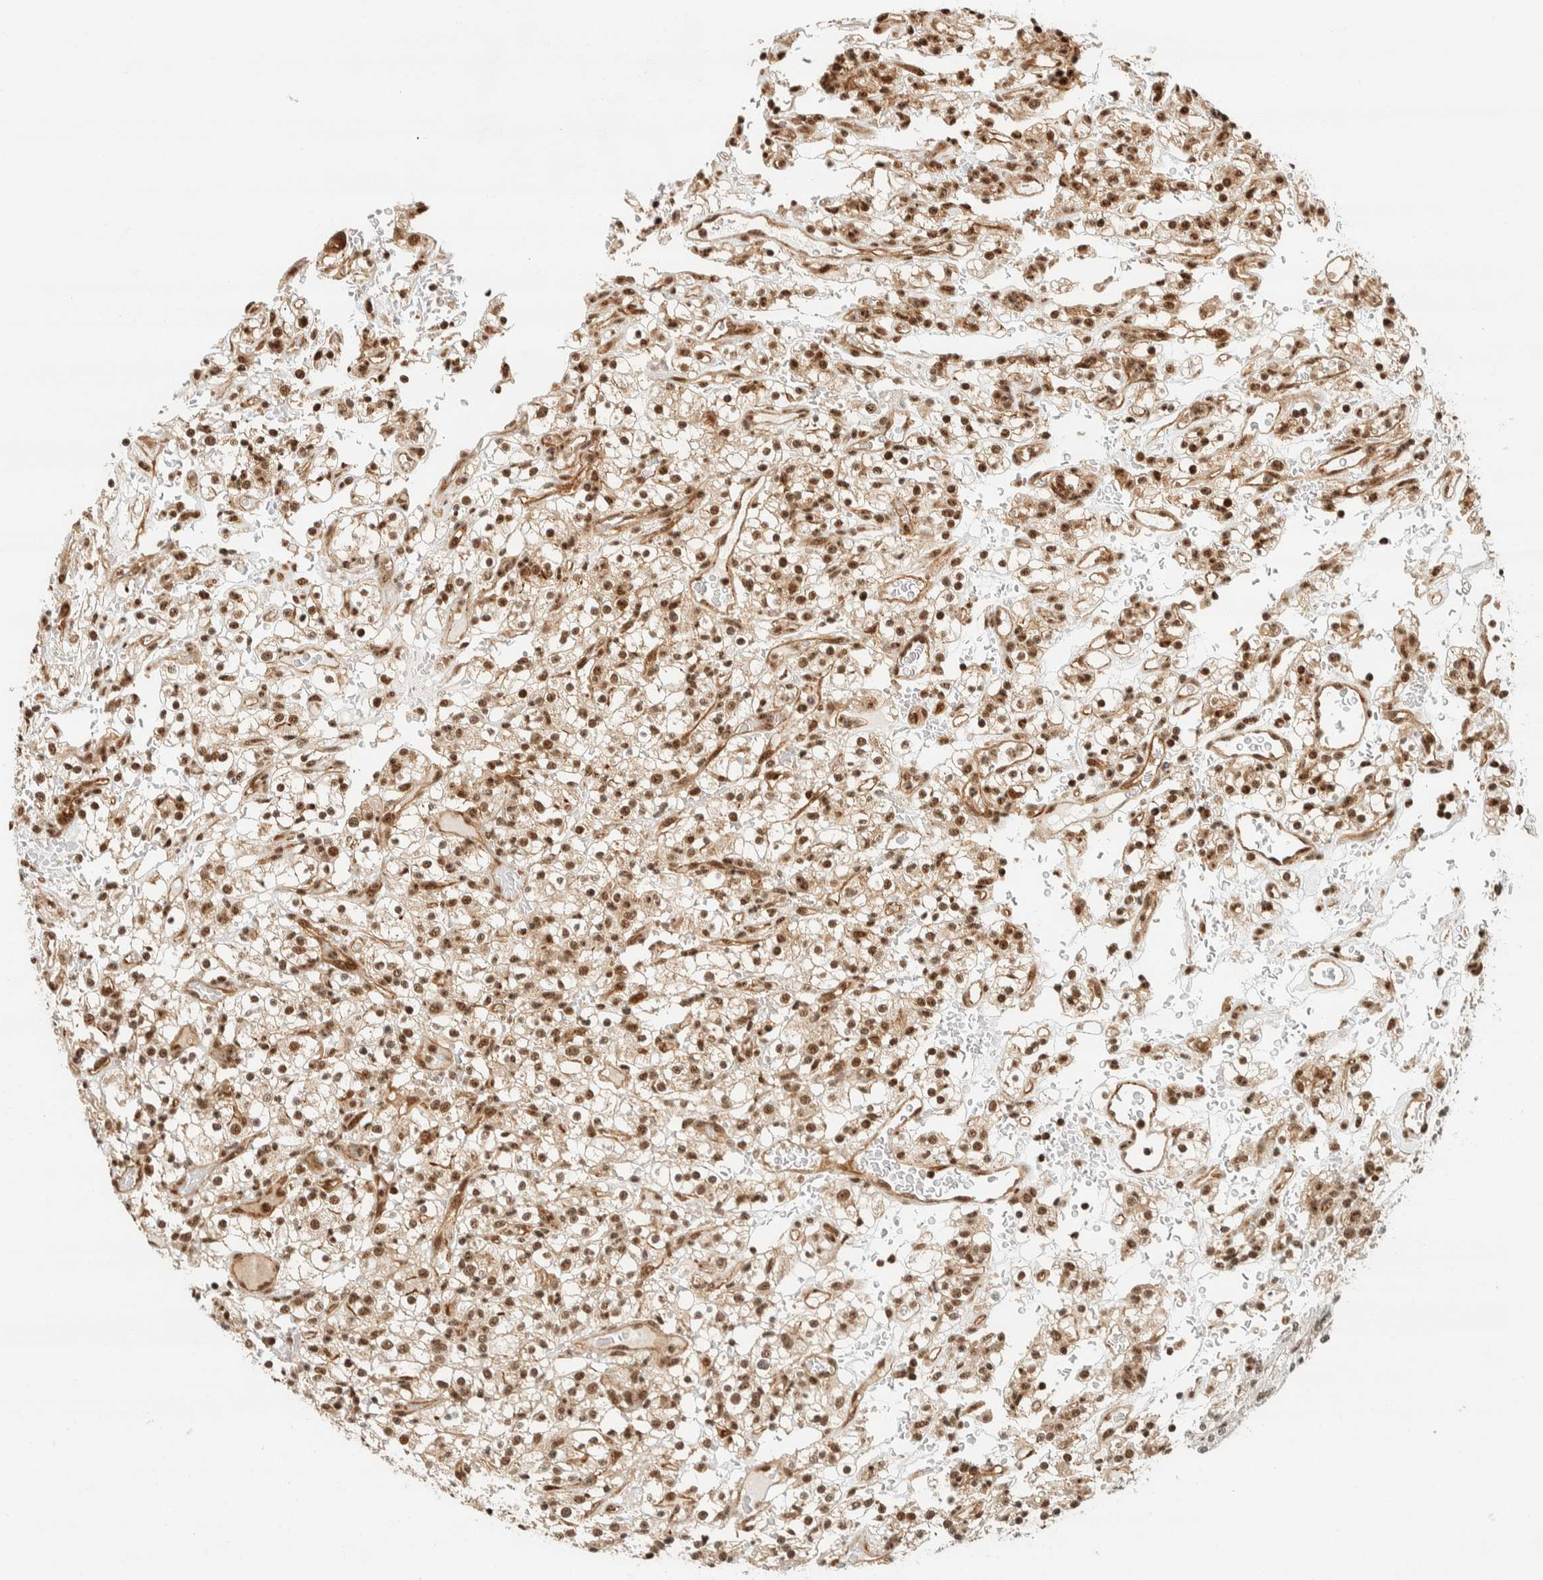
{"staining": {"intensity": "moderate", "quantity": ">75%", "location": "nuclear"}, "tissue": "renal cancer", "cell_type": "Tumor cells", "image_type": "cancer", "snomed": [{"axis": "morphology", "description": "Normal tissue, NOS"}, {"axis": "morphology", "description": "Adenocarcinoma, NOS"}, {"axis": "topography", "description": "Kidney"}], "caption": "There is medium levels of moderate nuclear expression in tumor cells of renal cancer, as demonstrated by immunohistochemical staining (brown color).", "gene": "SIK1", "patient": {"sex": "female", "age": 72}}